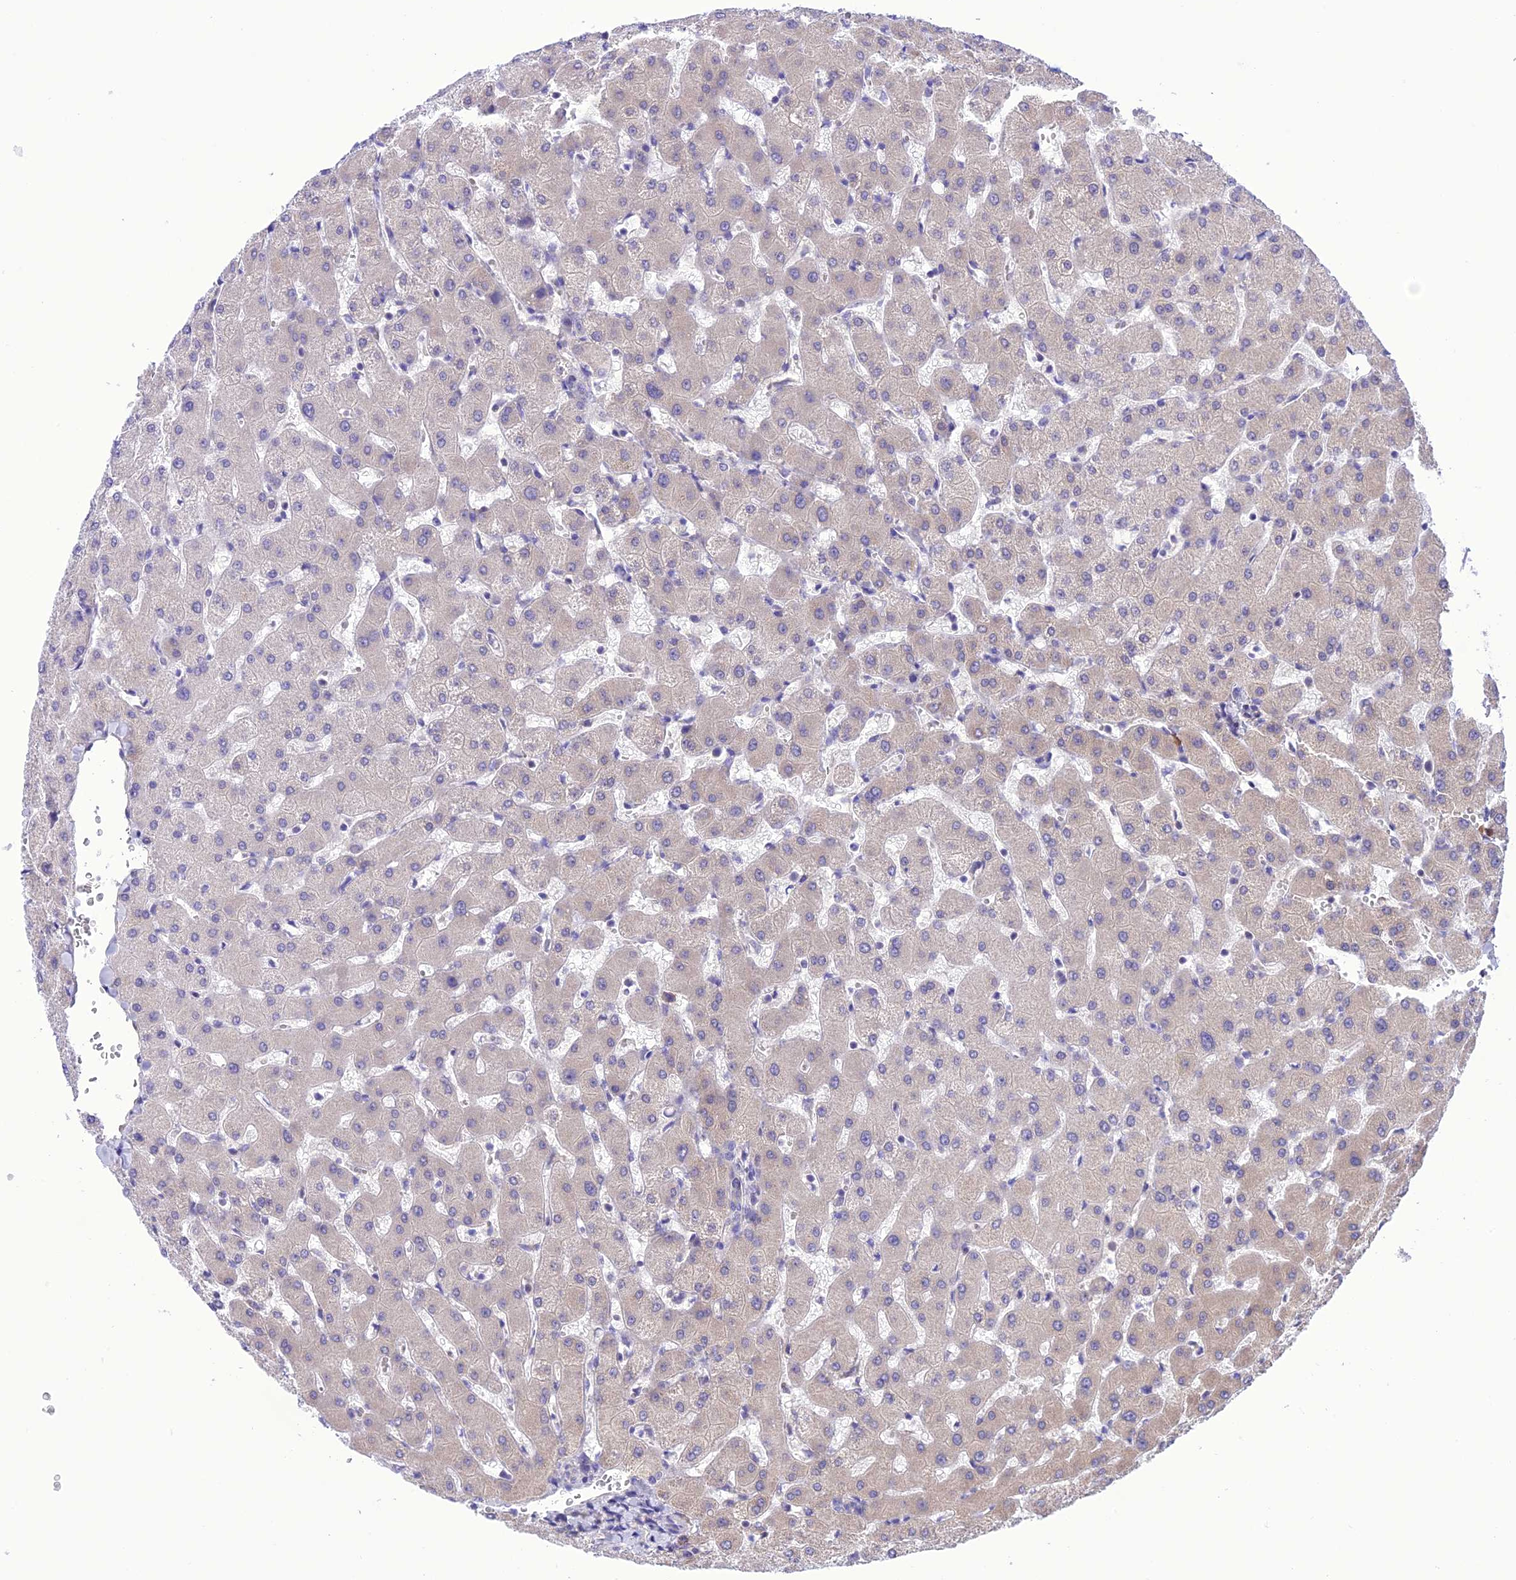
{"staining": {"intensity": "negative", "quantity": "none", "location": "none"}, "tissue": "liver", "cell_type": "Cholangiocytes", "image_type": "normal", "snomed": [{"axis": "morphology", "description": "Normal tissue, NOS"}, {"axis": "topography", "description": "Liver"}], "caption": "Protein analysis of normal liver exhibits no significant staining in cholangiocytes. The staining was performed using DAB (3,3'-diaminobenzidine) to visualize the protein expression in brown, while the nuclei were stained in blue with hematoxylin (Magnification: 20x).", "gene": "RNF126", "patient": {"sex": "female", "age": 63}}